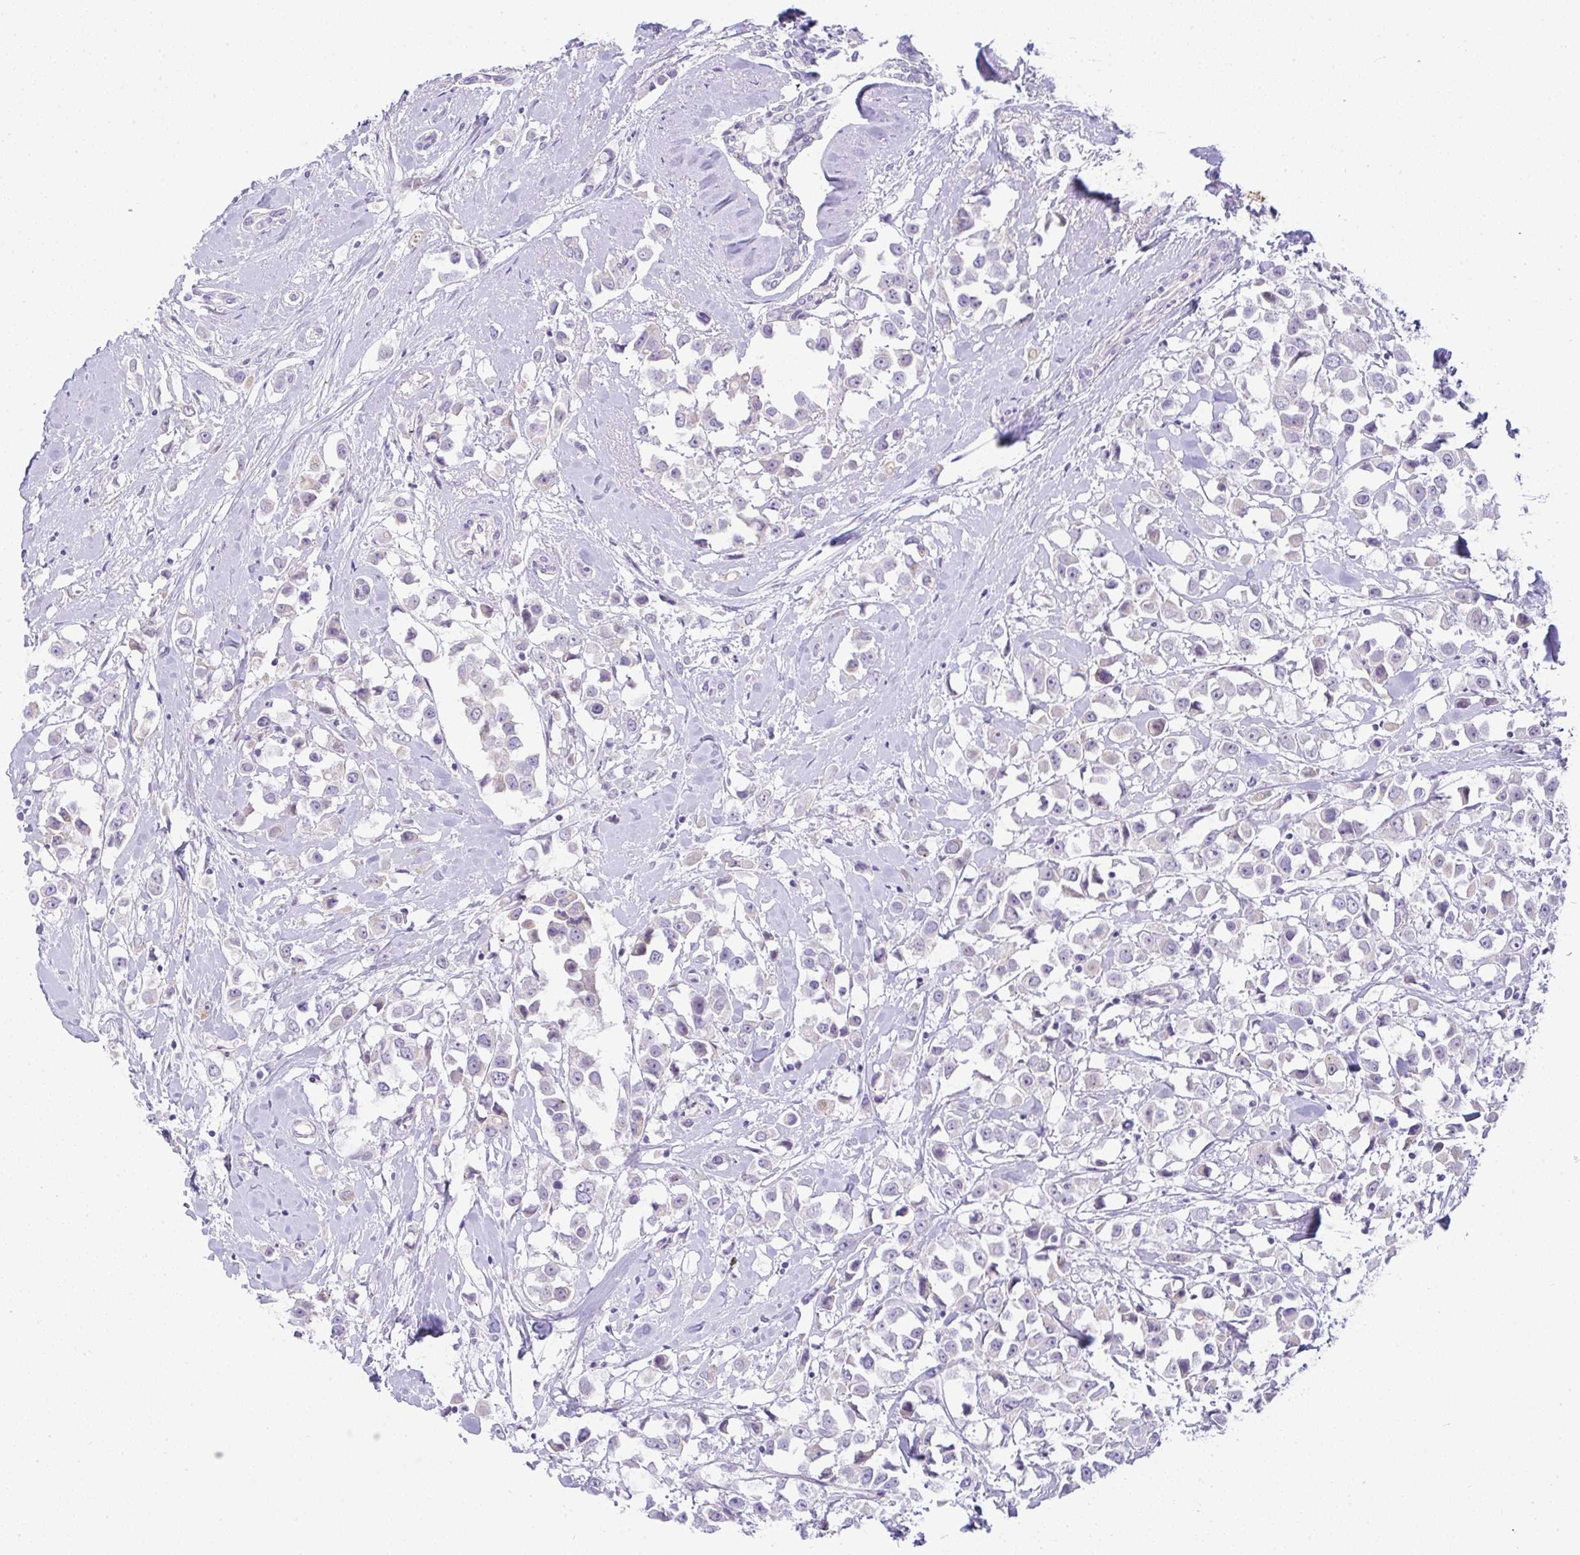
{"staining": {"intensity": "weak", "quantity": "<25%", "location": "cytoplasmic/membranous"}, "tissue": "breast cancer", "cell_type": "Tumor cells", "image_type": "cancer", "snomed": [{"axis": "morphology", "description": "Duct carcinoma"}, {"axis": "topography", "description": "Breast"}], "caption": "Immunohistochemistry (IHC) of human breast cancer (intraductal carcinoma) reveals no staining in tumor cells.", "gene": "FAM177A1", "patient": {"sex": "female", "age": 61}}